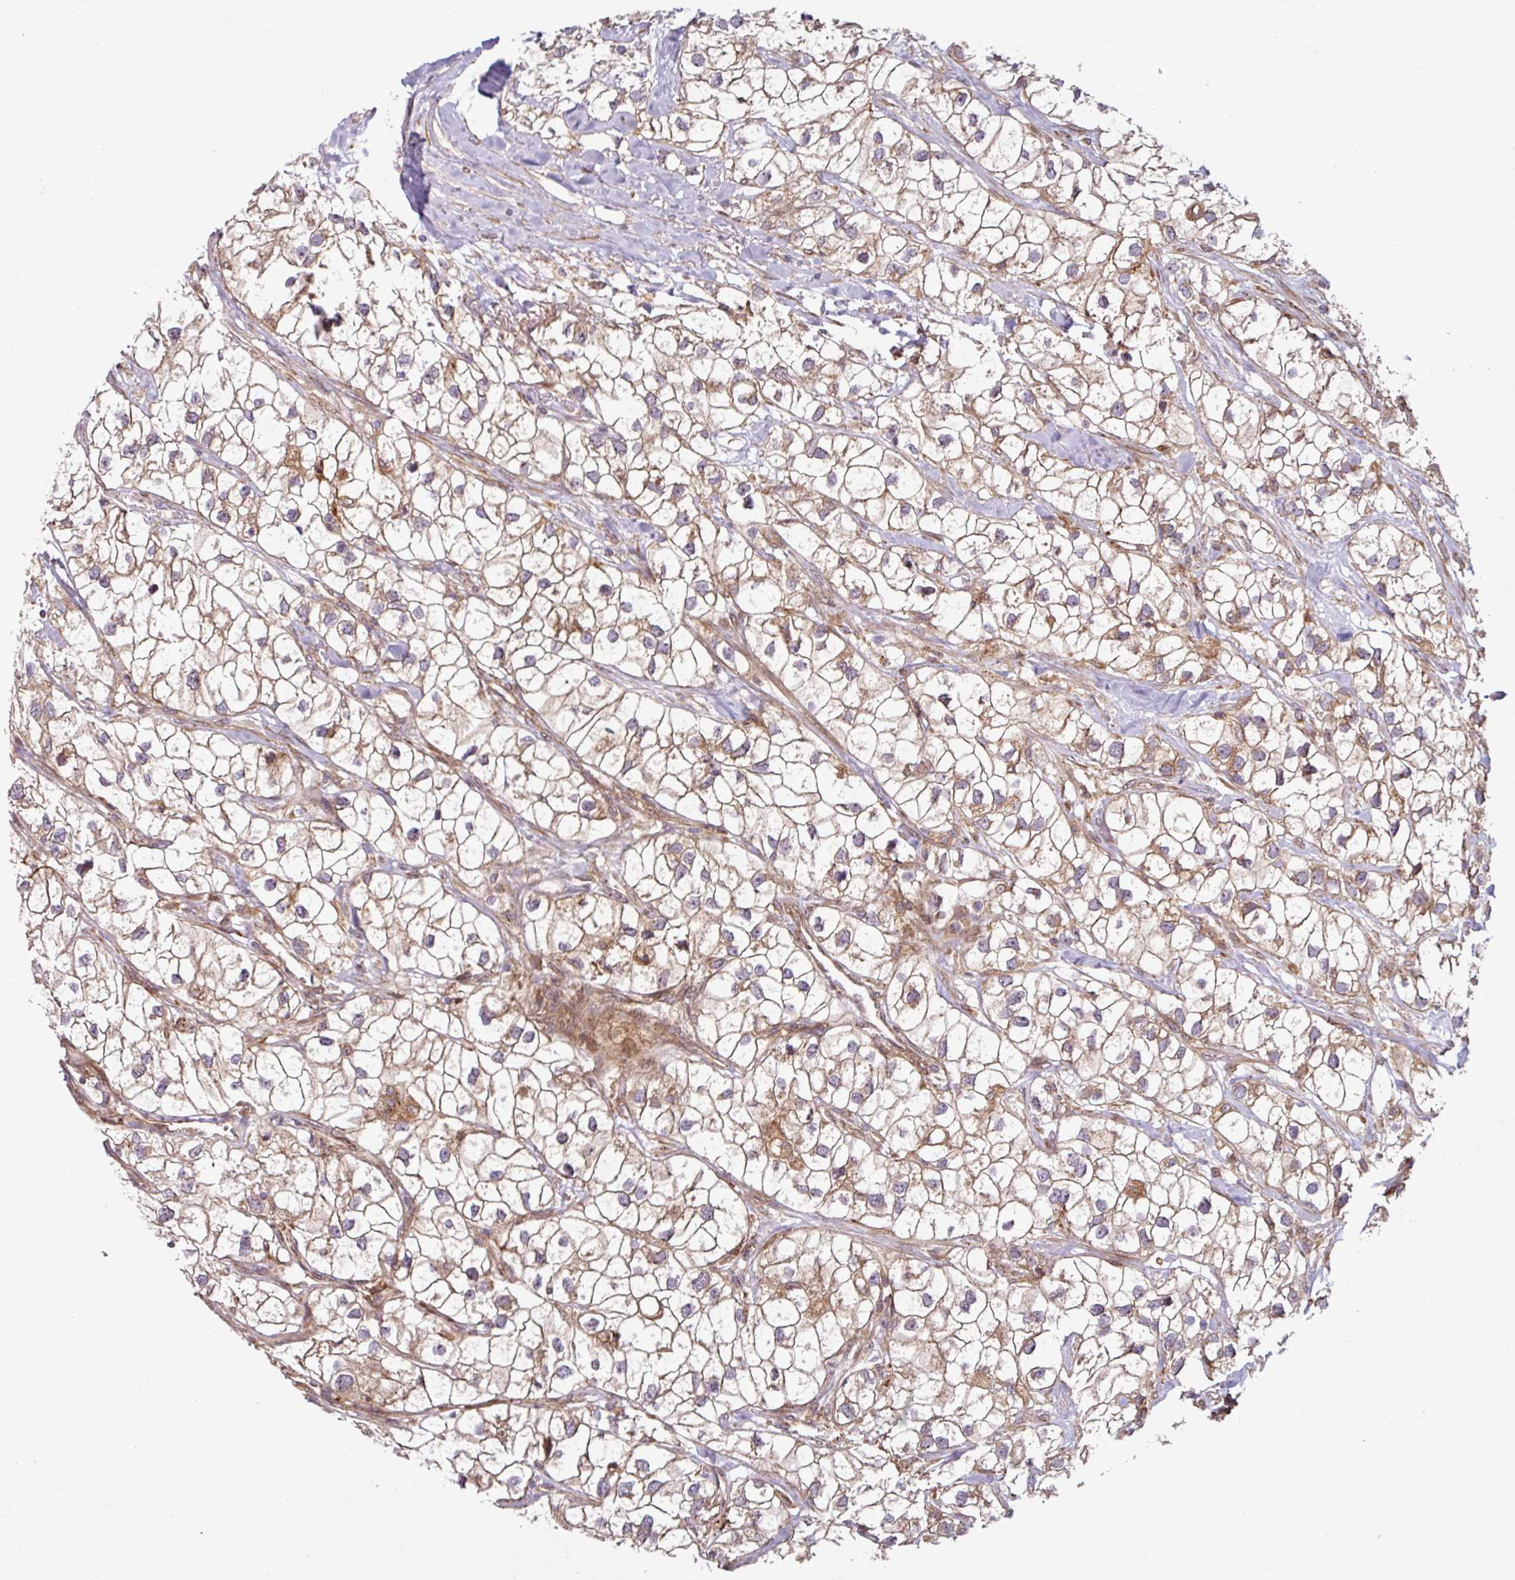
{"staining": {"intensity": "moderate", "quantity": ">75%", "location": "cytoplasmic/membranous"}, "tissue": "renal cancer", "cell_type": "Tumor cells", "image_type": "cancer", "snomed": [{"axis": "morphology", "description": "Adenocarcinoma, NOS"}, {"axis": "topography", "description": "Kidney"}], "caption": "An immunohistochemistry (IHC) micrograph of neoplastic tissue is shown. Protein staining in brown shows moderate cytoplasmic/membranous positivity in renal adenocarcinoma within tumor cells.", "gene": "RAB5A", "patient": {"sex": "male", "age": 59}}